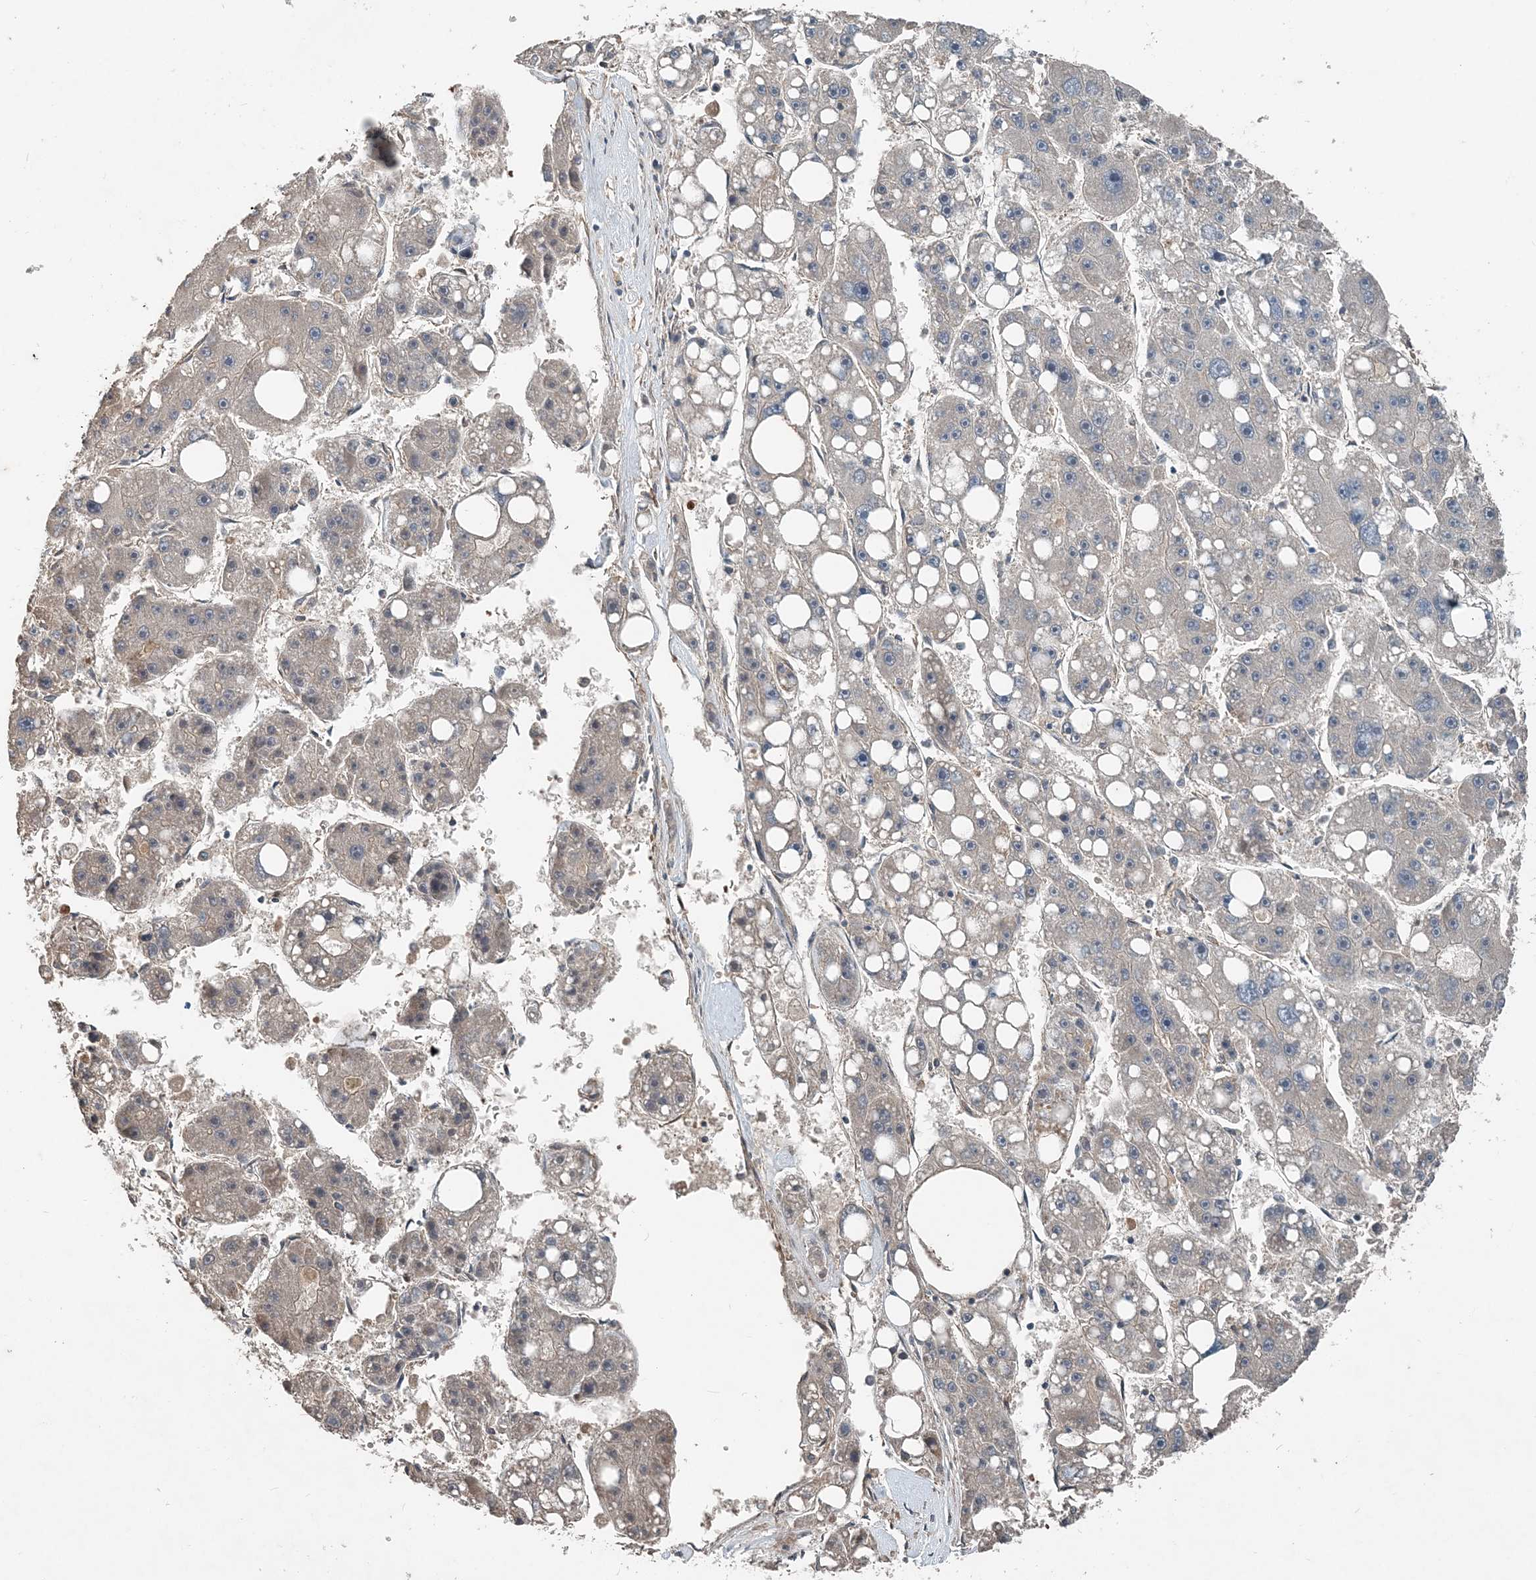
{"staining": {"intensity": "negative", "quantity": "none", "location": "none"}, "tissue": "liver cancer", "cell_type": "Tumor cells", "image_type": "cancer", "snomed": [{"axis": "morphology", "description": "Carcinoma, Hepatocellular, NOS"}, {"axis": "topography", "description": "Liver"}], "caption": "DAB (3,3'-diaminobenzidine) immunohistochemical staining of human hepatocellular carcinoma (liver) exhibits no significant staining in tumor cells. The staining was performed using DAB to visualize the protein expression in brown, while the nuclei were stained in blue with hematoxylin (Magnification: 20x).", "gene": "SMPD3", "patient": {"sex": "female", "age": 61}}